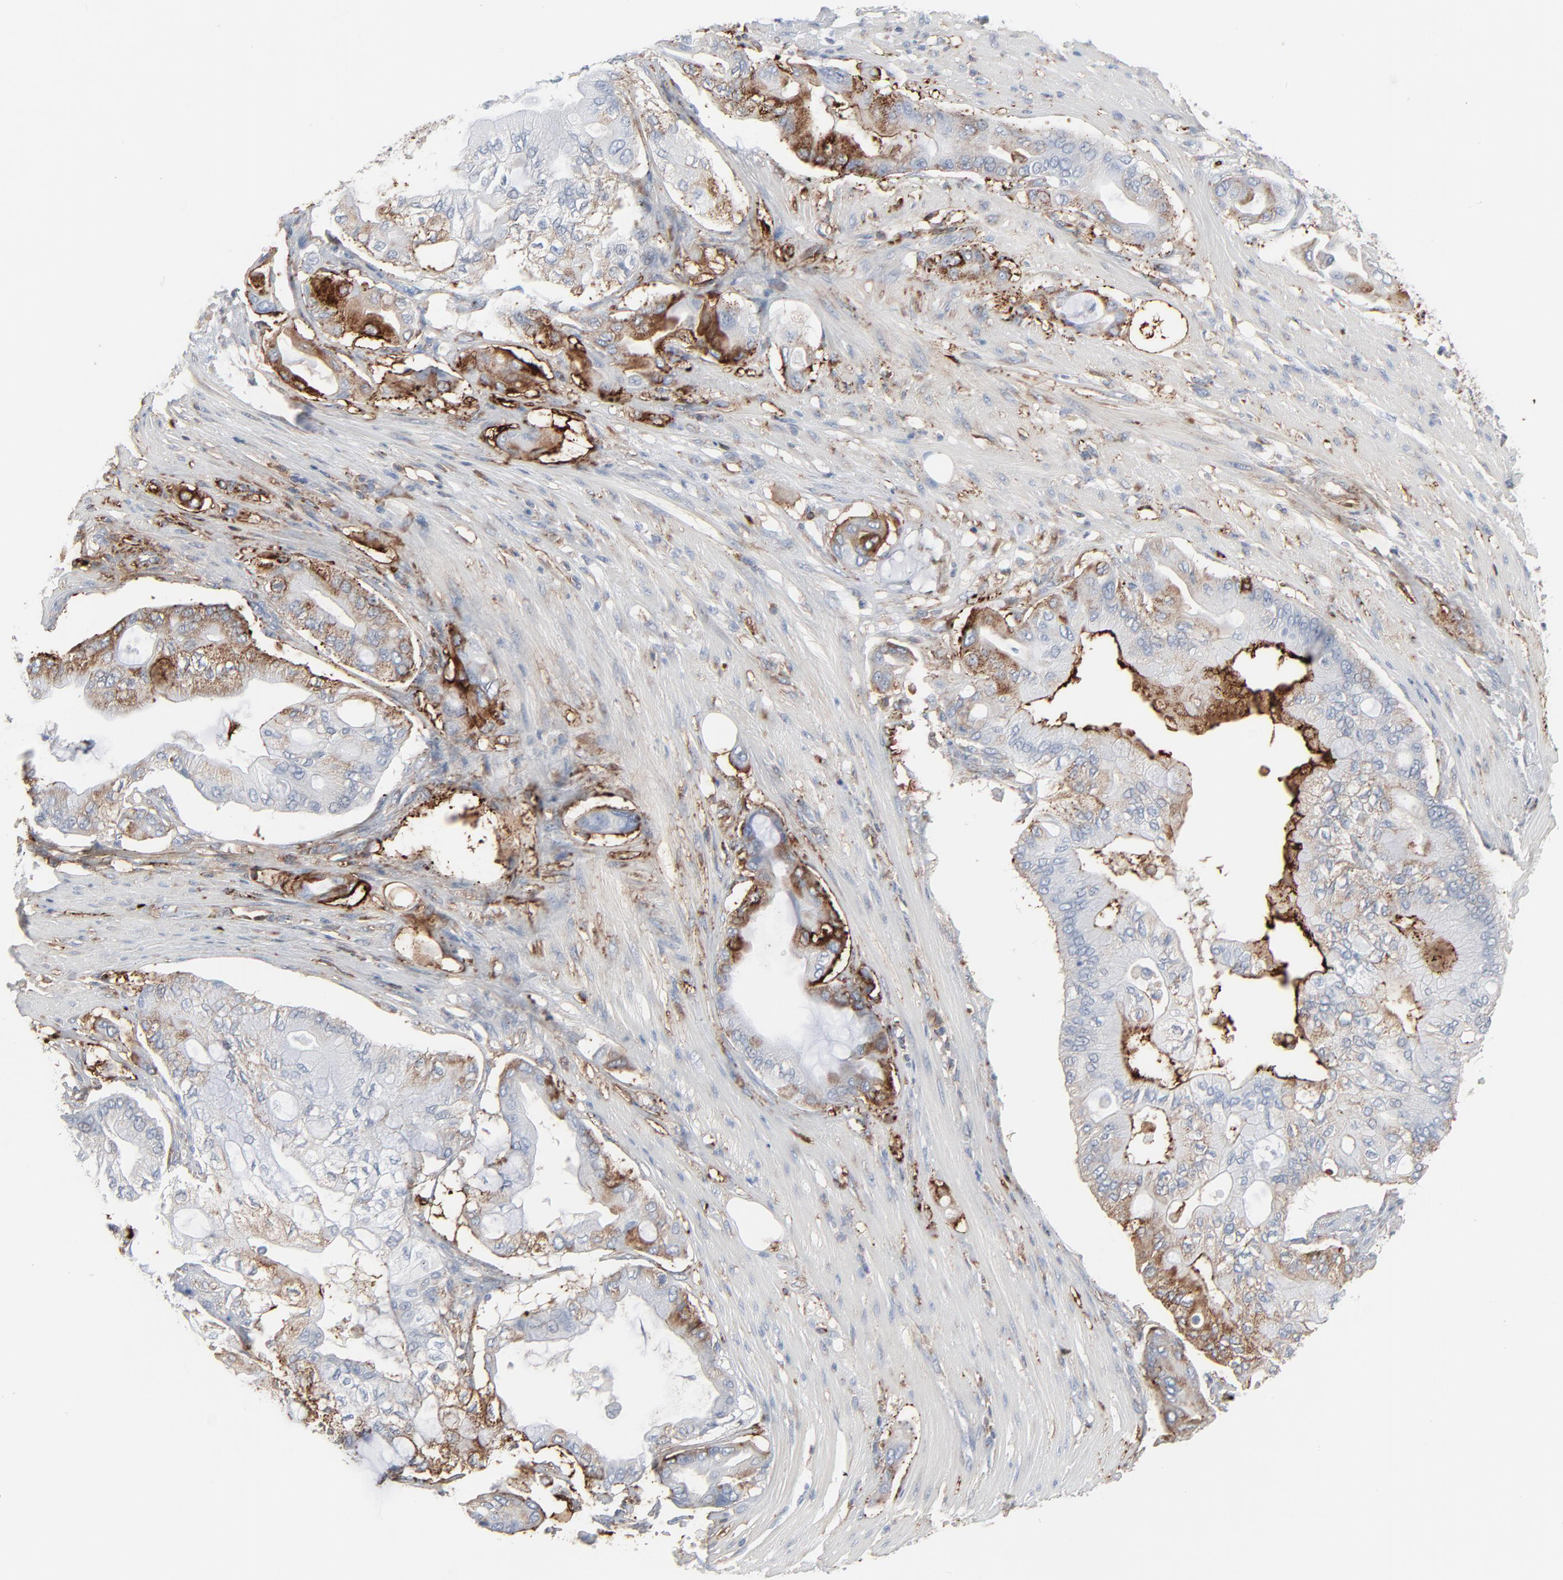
{"staining": {"intensity": "moderate", "quantity": "25%-75%", "location": "cytoplasmic/membranous"}, "tissue": "pancreatic cancer", "cell_type": "Tumor cells", "image_type": "cancer", "snomed": [{"axis": "morphology", "description": "Adenocarcinoma, NOS"}, {"axis": "morphology", "description": "Adenocarcinoma, metastatic, NOS"}, {"axis": "topography", "description": "Lymph node"}, {"axis": "topography", "description": "Pancreas"}, {"axis": "topography", "description": "Duodenum"}], "caption": "Pancreatic adenocarcinoma stained for a protein (brown) displays moderate cytoplasmic/membranous positive positivity in approximately 25%-75% of tumor cells.", "gene": "BGN", "patient": {"sex": "female", "age": 64}}